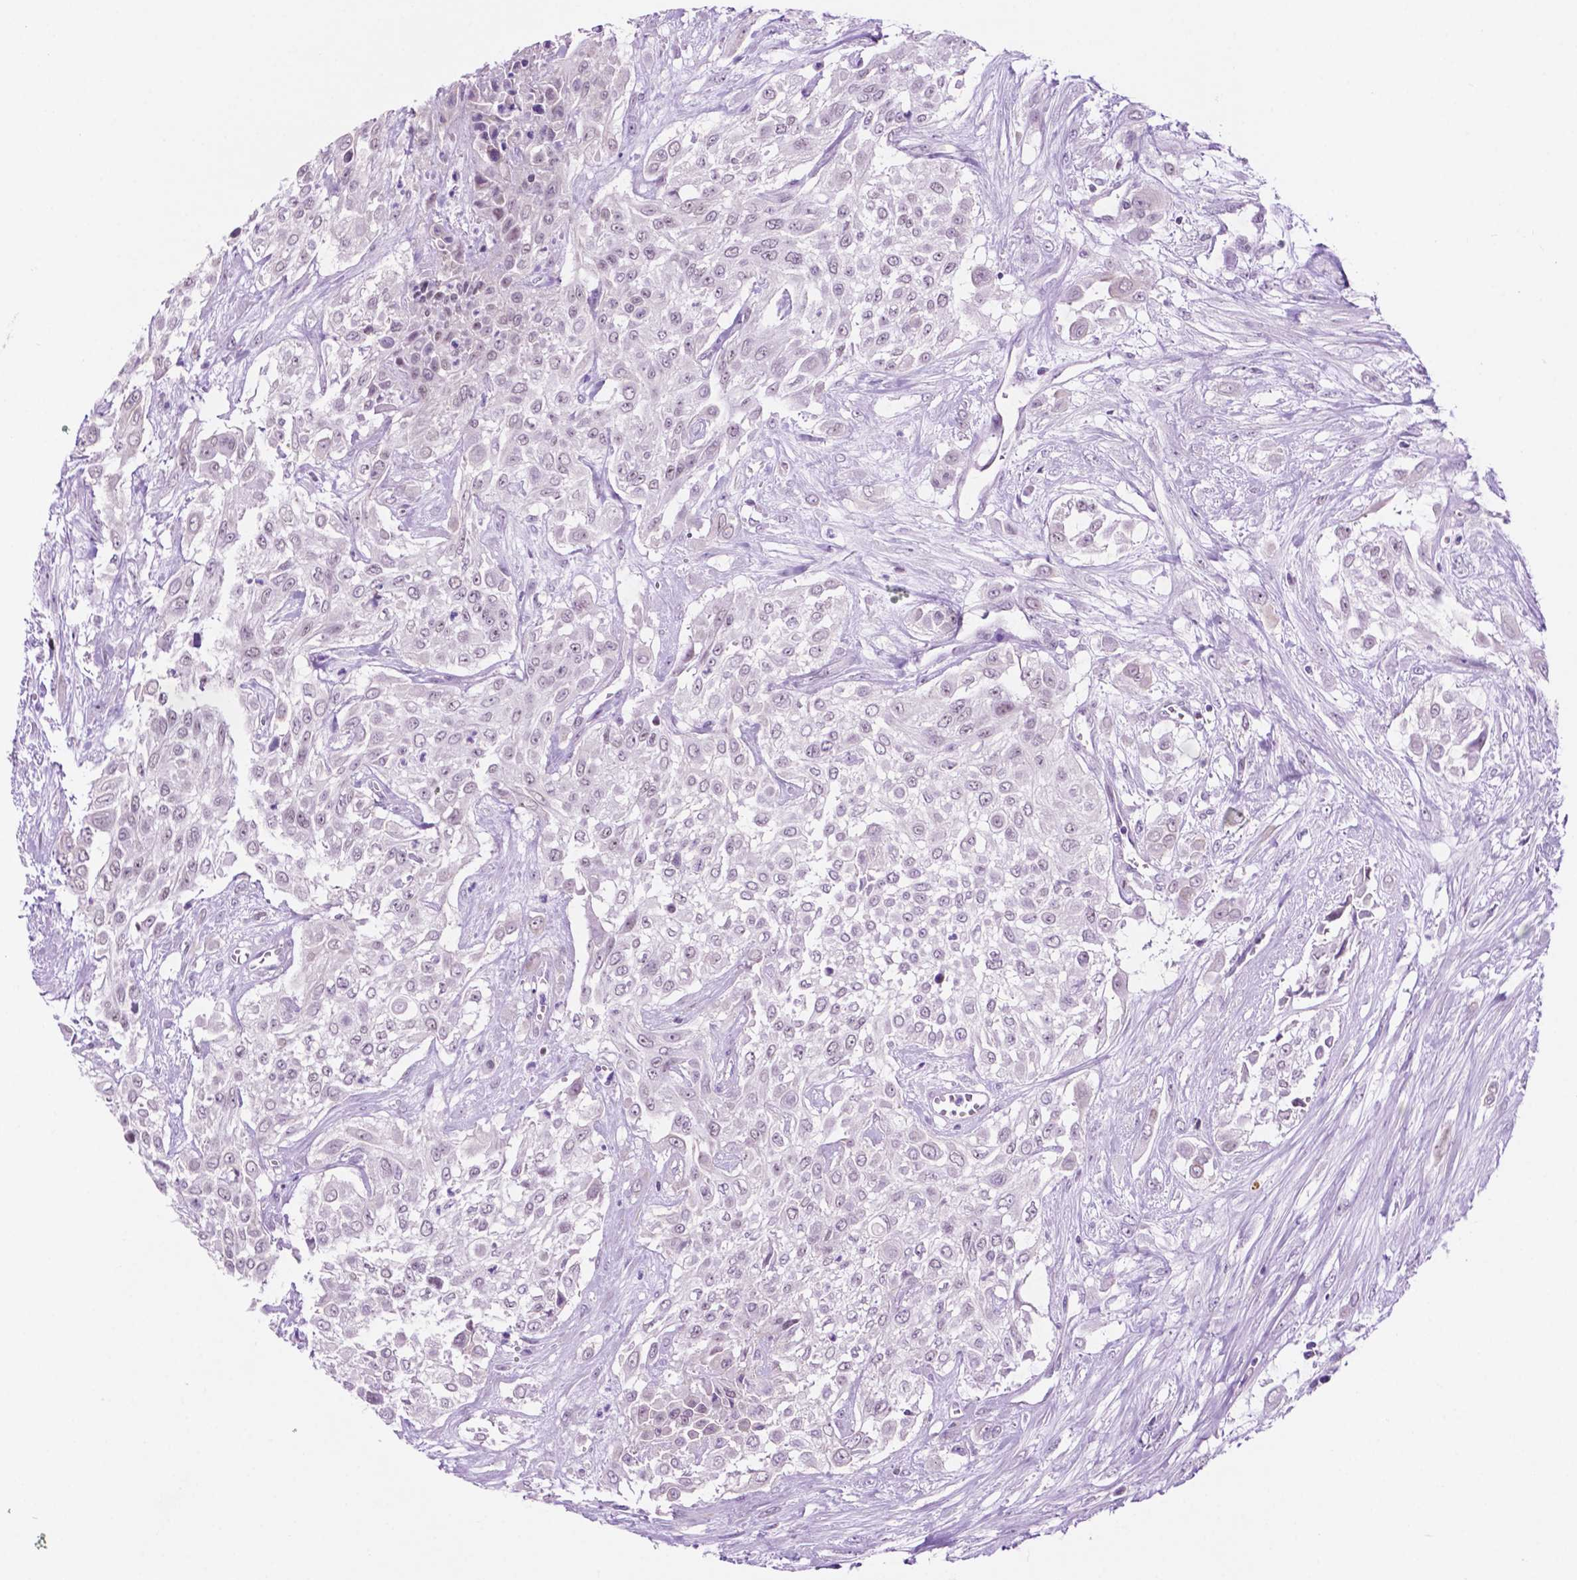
{"staining": {"intensity": "negative", "quantity": "none", "location": "none"}, "tissue": "urothelial cancer", "cell_type": "Tumor cells", "image_type": "cancer", "snomed": [{"axis": "morphology", "description": "Urothelial carcinoma, High grade"}, {"axis": "topography", "description": "Urinary bladder"}], "caption": "IHC histopathology image of human high-grade urothelial carcinoma stained for a protein (brown), which demonstrates no staining in tumor cells.", "gene": "ACY3", "patient": {"sex": "male", "age": 57}}